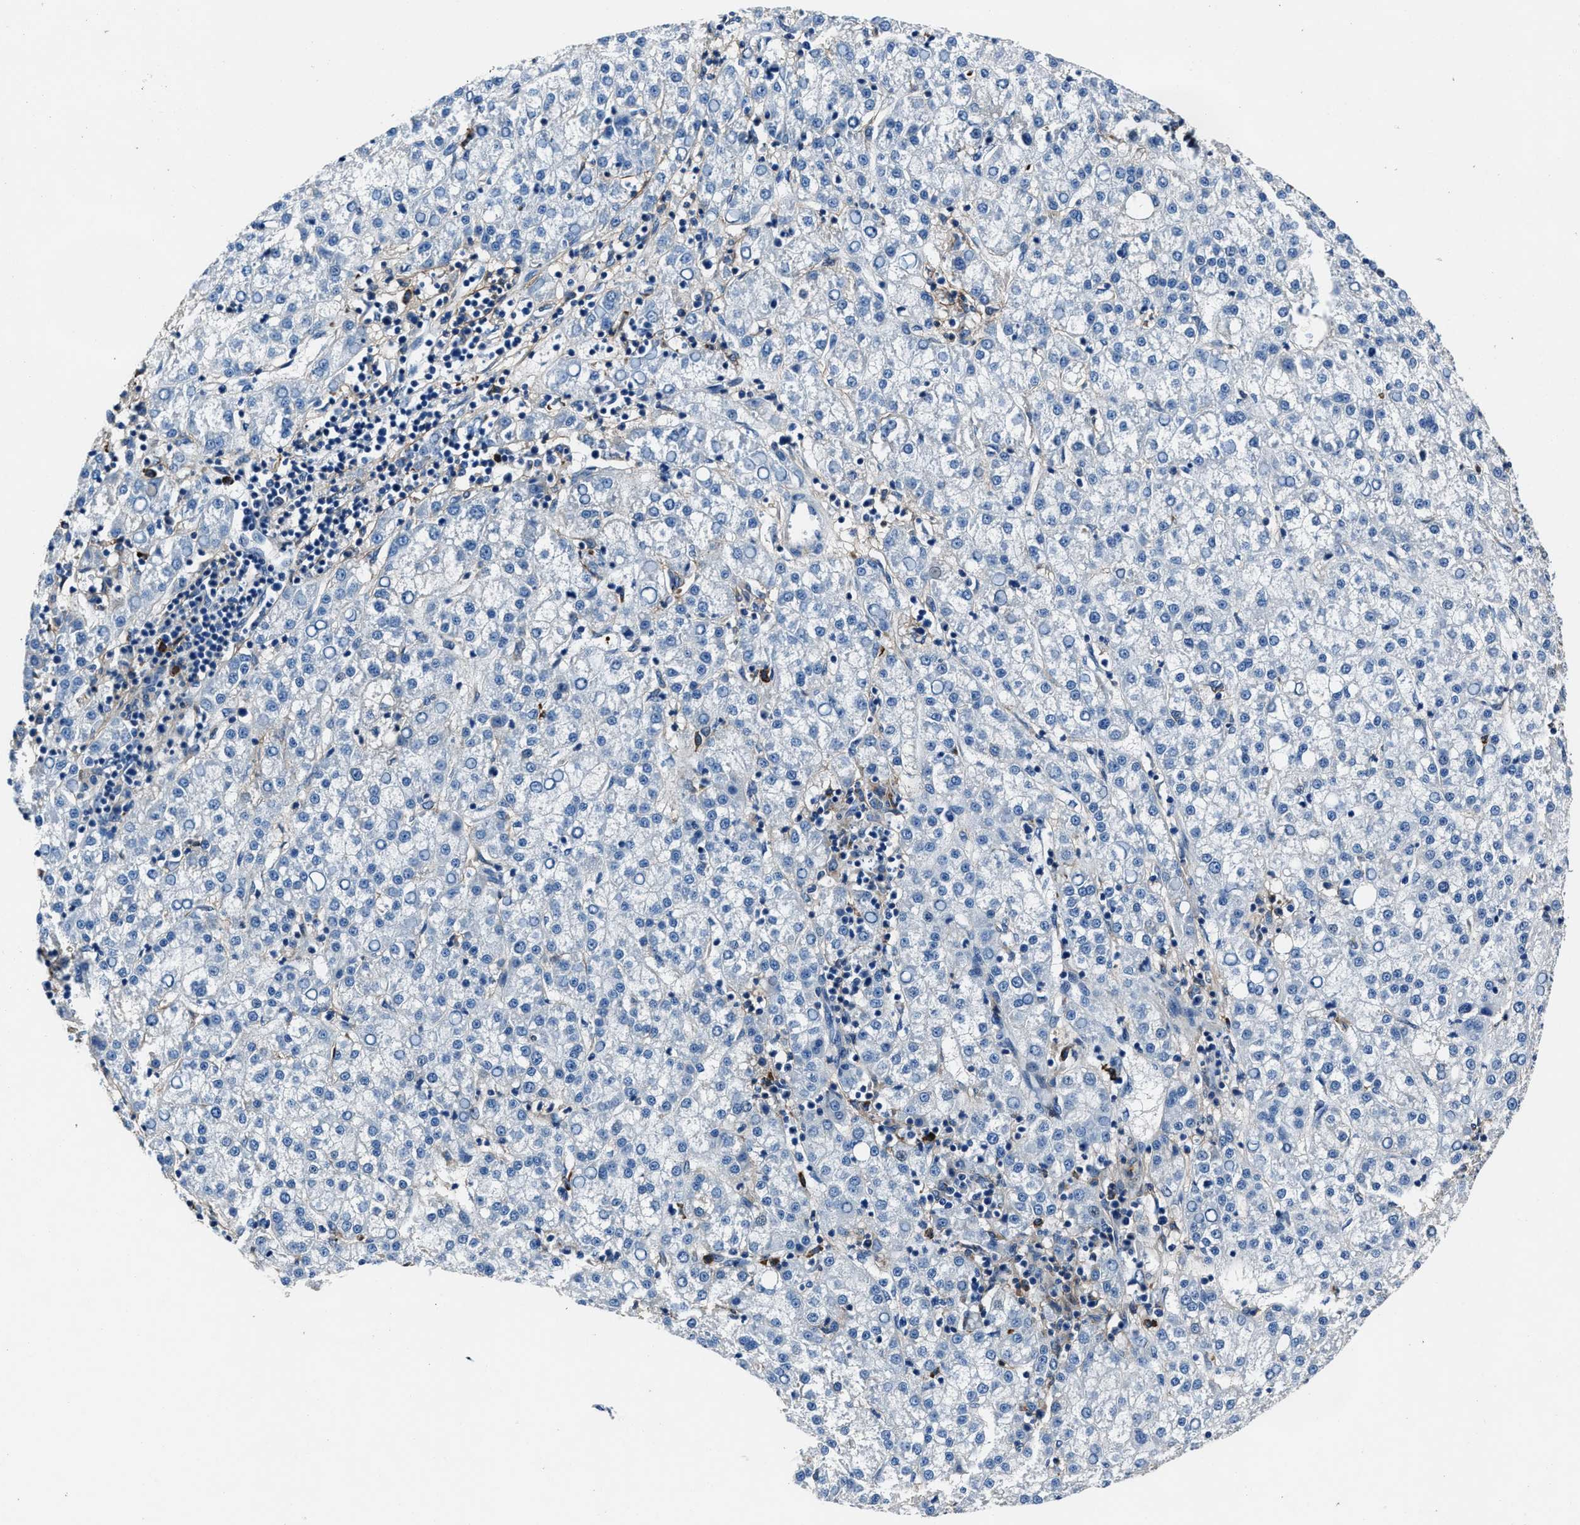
{"staining": {"intensity": "negative", "quantity": "none", "location": "none"}, "tissue": "liver cancer", "cell_type": "Tumor cells", "image_type": "cancer", "snomed": [{"axis": "morphology", "description": "Carcinoma, Hepatocellular, NOS"}, {"axis": "topography", "description": "Liver"}], "caption": "An IHC histopathology image of liver hepatocellular carcinoma is shown. There is no staining in tumor cells of liver hepatocellular carcinoma.", "gene": "FGL2", "patient": {"sex": "female", "age": 58}}